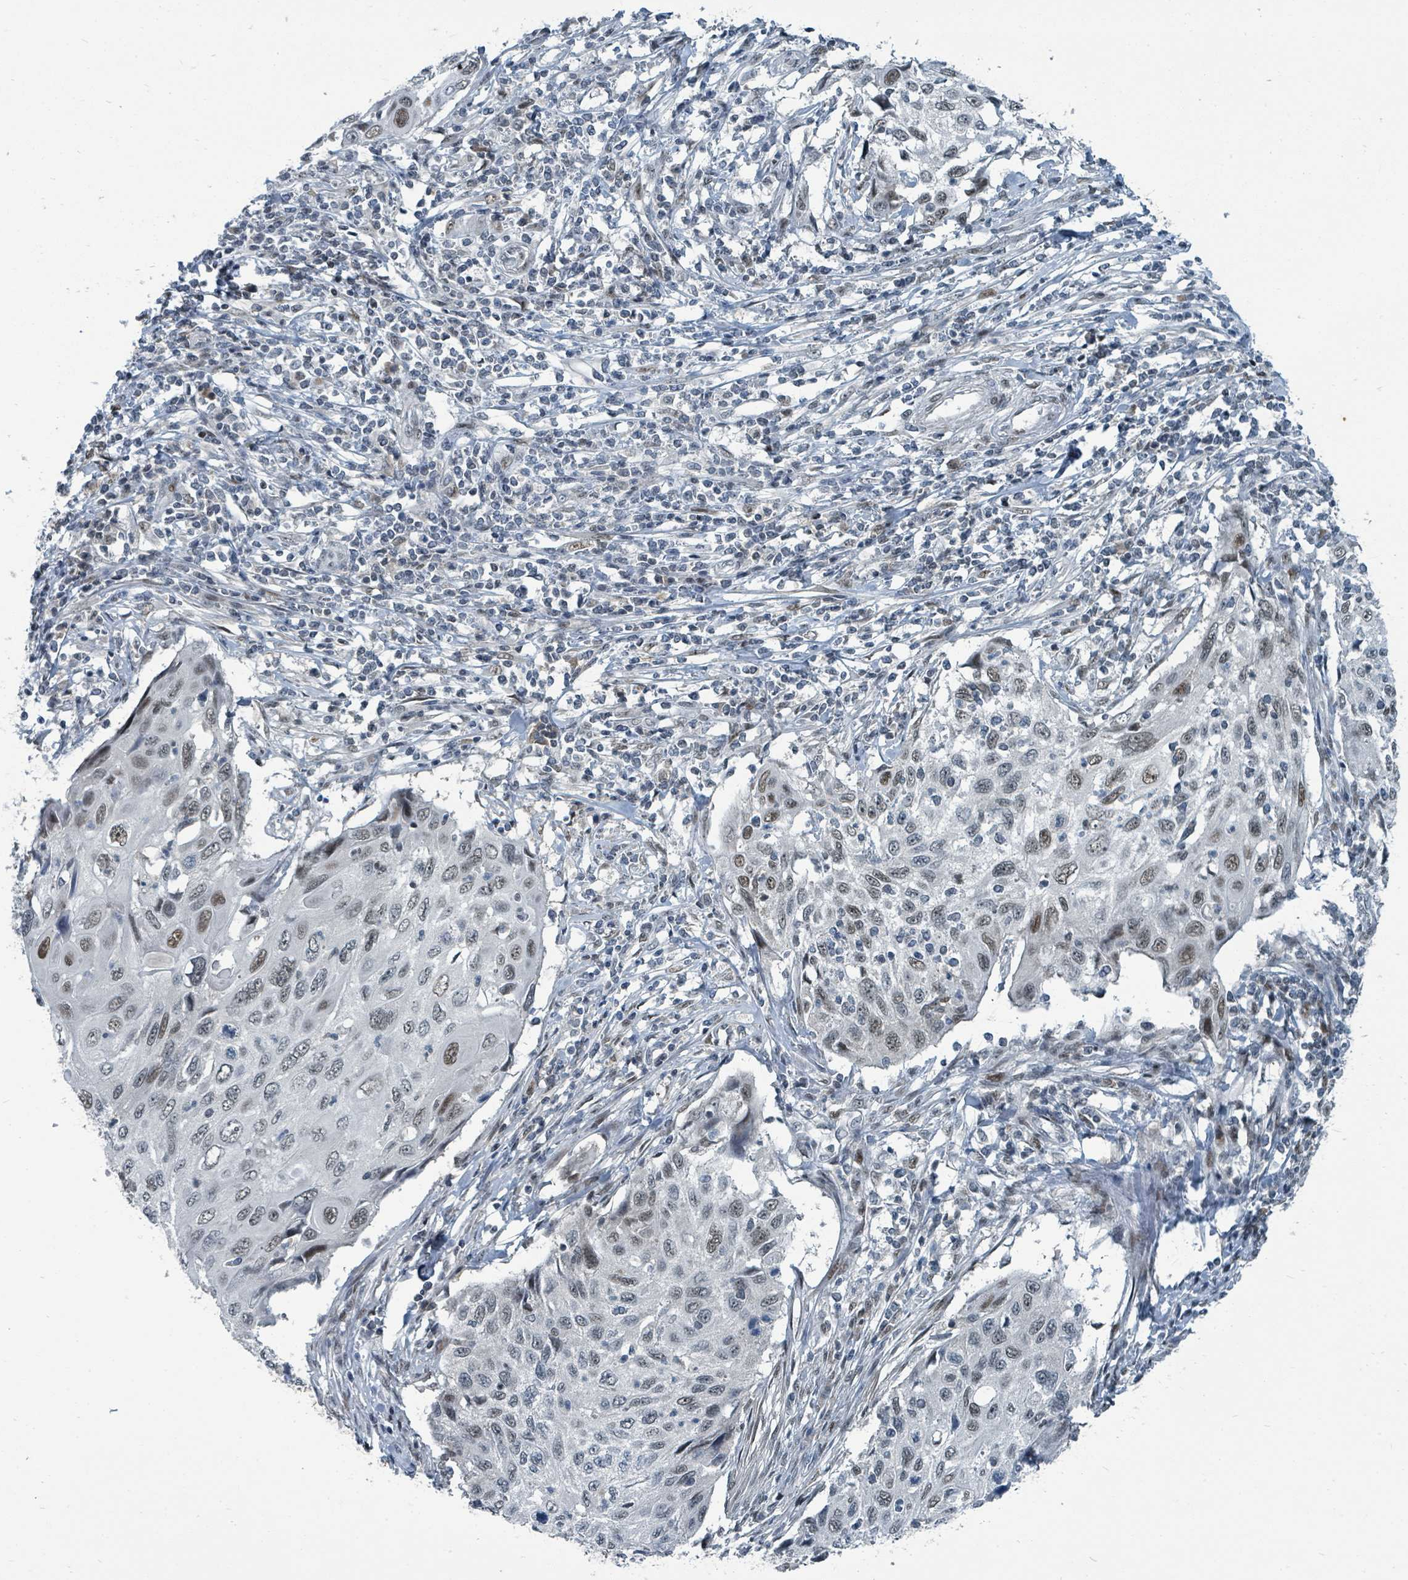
{"staining": {"intensity": "weak", "quantity": "25%-75%", "location": "nuclear"}, "tissue": "cervical cancer", "cell_type": "Tumor cells", "image_type": "cancer", "snomed": [{"axis": "morphology", "description": "Squamous cell carcinoma, NOS"}, {"axis": "topography", "description": "Cervix"}], "caption": "IHC micrograph of cervical cancer (squamous cell carcinoma) stained for a protein (brown), which demonstrates low levels of weak nuclear staining in approximately 25%-75% of tumor cells.", "gene": "UCK1", "patient": {"sex": "female", "age": 70}}